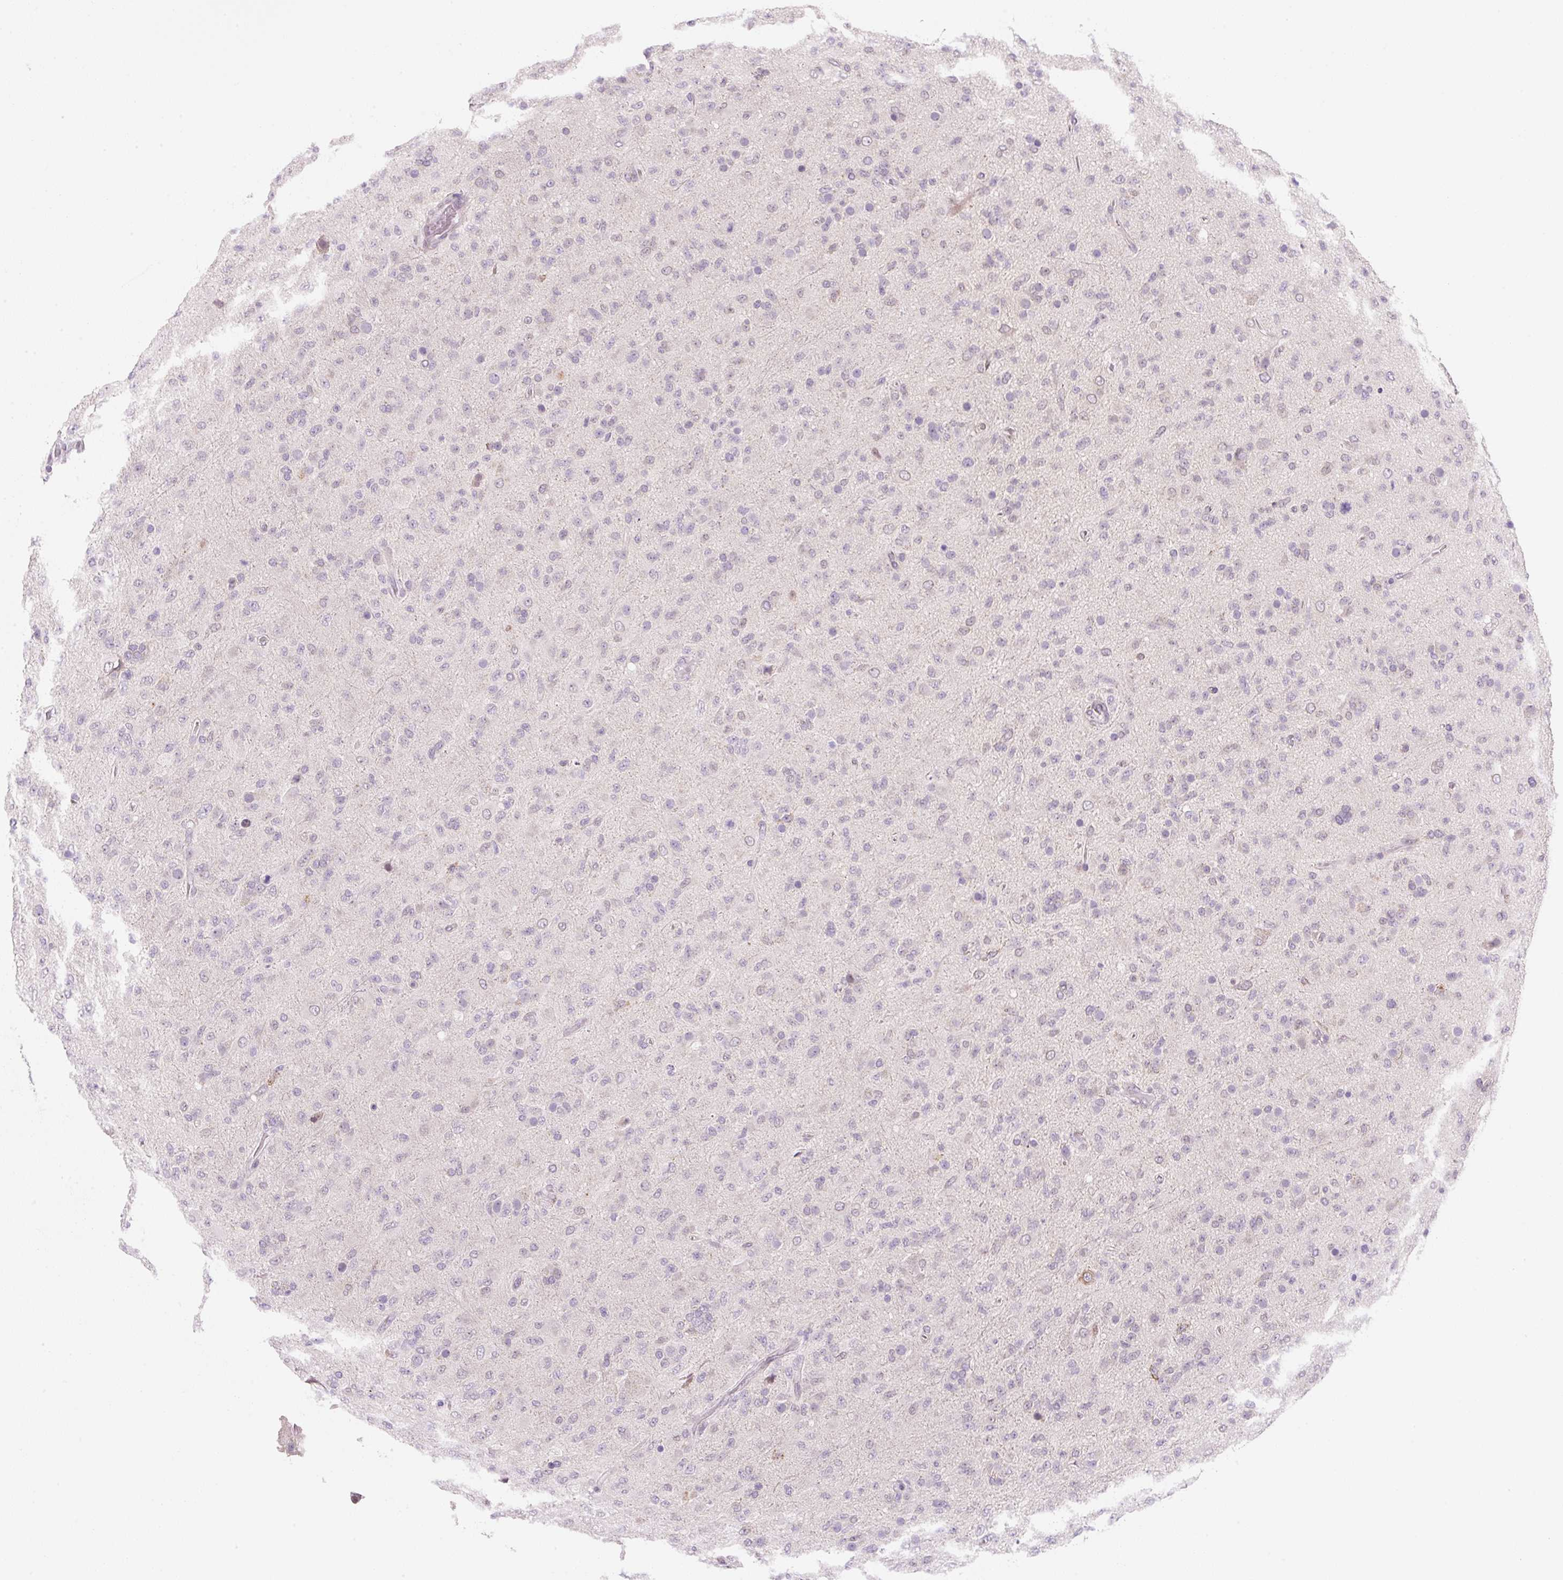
{"staining": {"intensity": "negative", "quantity": "none", "location": "none"}, "tissue": "glioma", "cell_type": "Tumor cells", "image_type": "cancer", "snomed": [{"axis": "morphology", "description": "Glioma, malignant, Low grade"}, {"axis": "topography", "description": "Brain"}], "caption": "Immunohistochemical staining of low-grade glioma (malignant) displays no significant staining in tumor cells.", "gene": "SYNE3", "patient": {"sex": "male", "age": 65}}